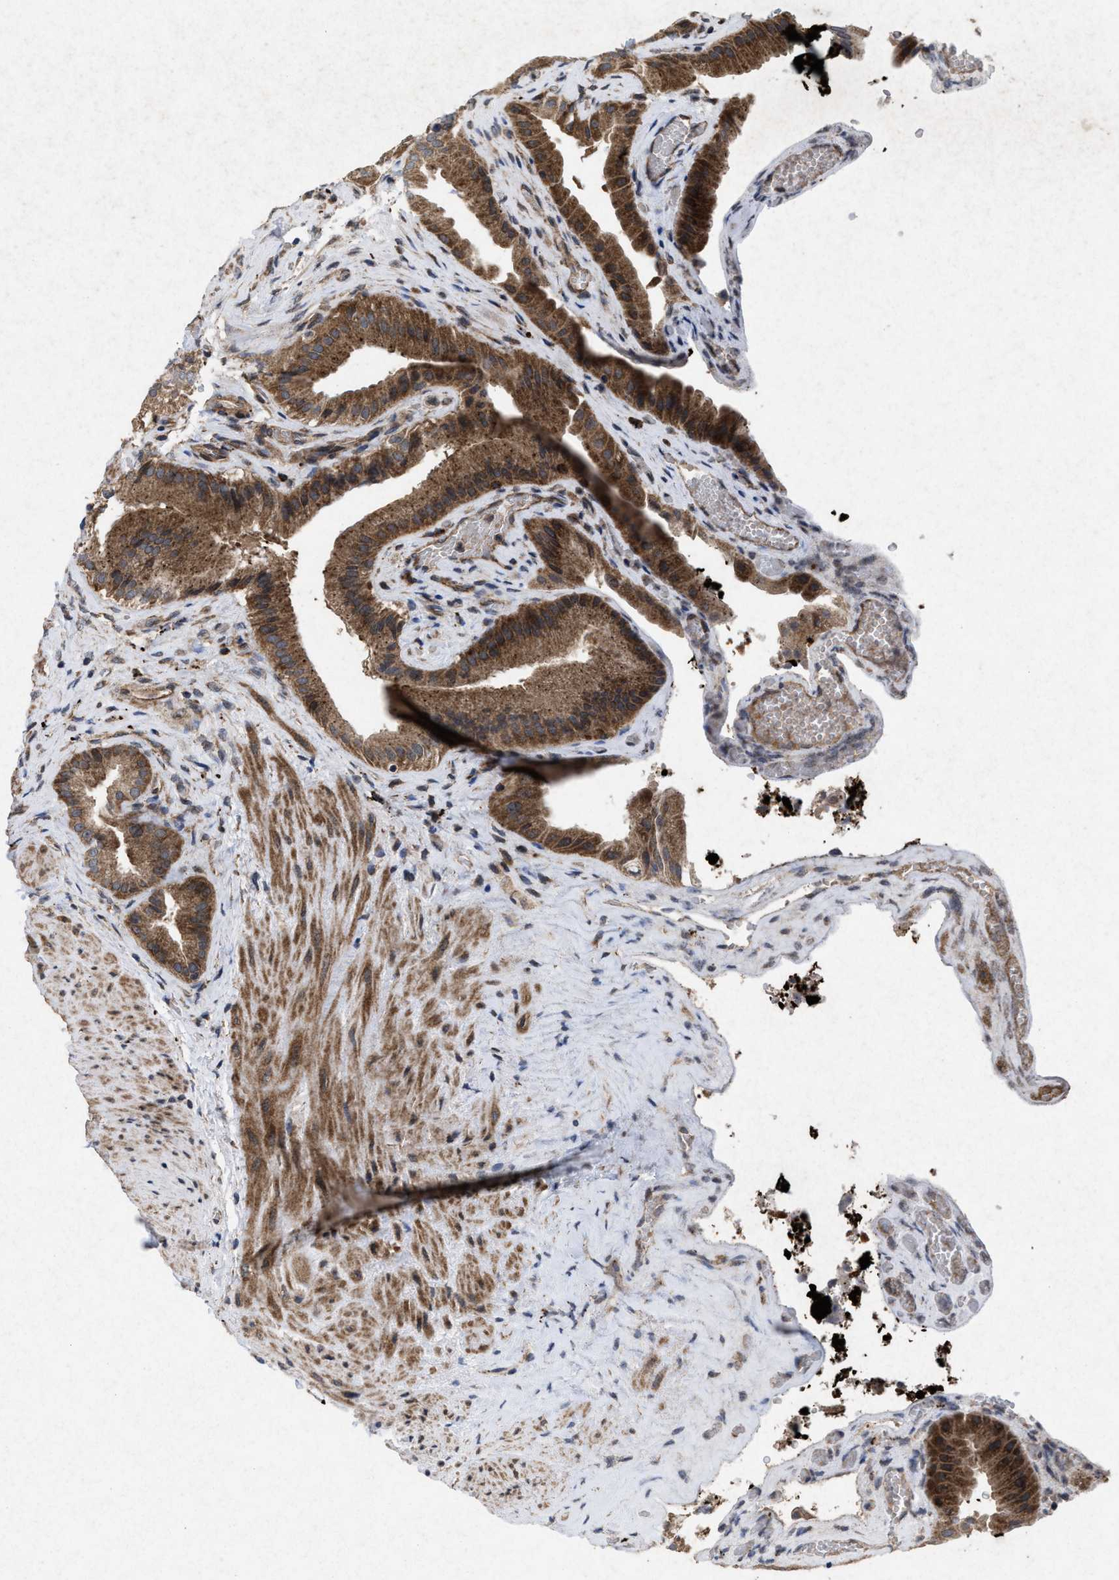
{"staining": {"intensity": "strong", "quantity": ">75%", "location": "cytoplasmic/membranous"}, "tissue": "gallbladder", "cell_type": "Glandular cells", "image_type": "normal", "snomed": [{"axis": "morphology", "description": "Normal tissue, NOS"}, {"axis": "topography", "description": "Gallbladder"}], "caption": "Immunohistochemistry histopathology image of normal gallbladder: gallbladder stained using IHC displays high levels of strong protein expression localized specifically in the cytoplasmic/membranous of glandular cells, appearing as a cytoplasmic/membranous brown color.", "gene": "MSI2", "patient": {"sex": "male", "age": 49}}